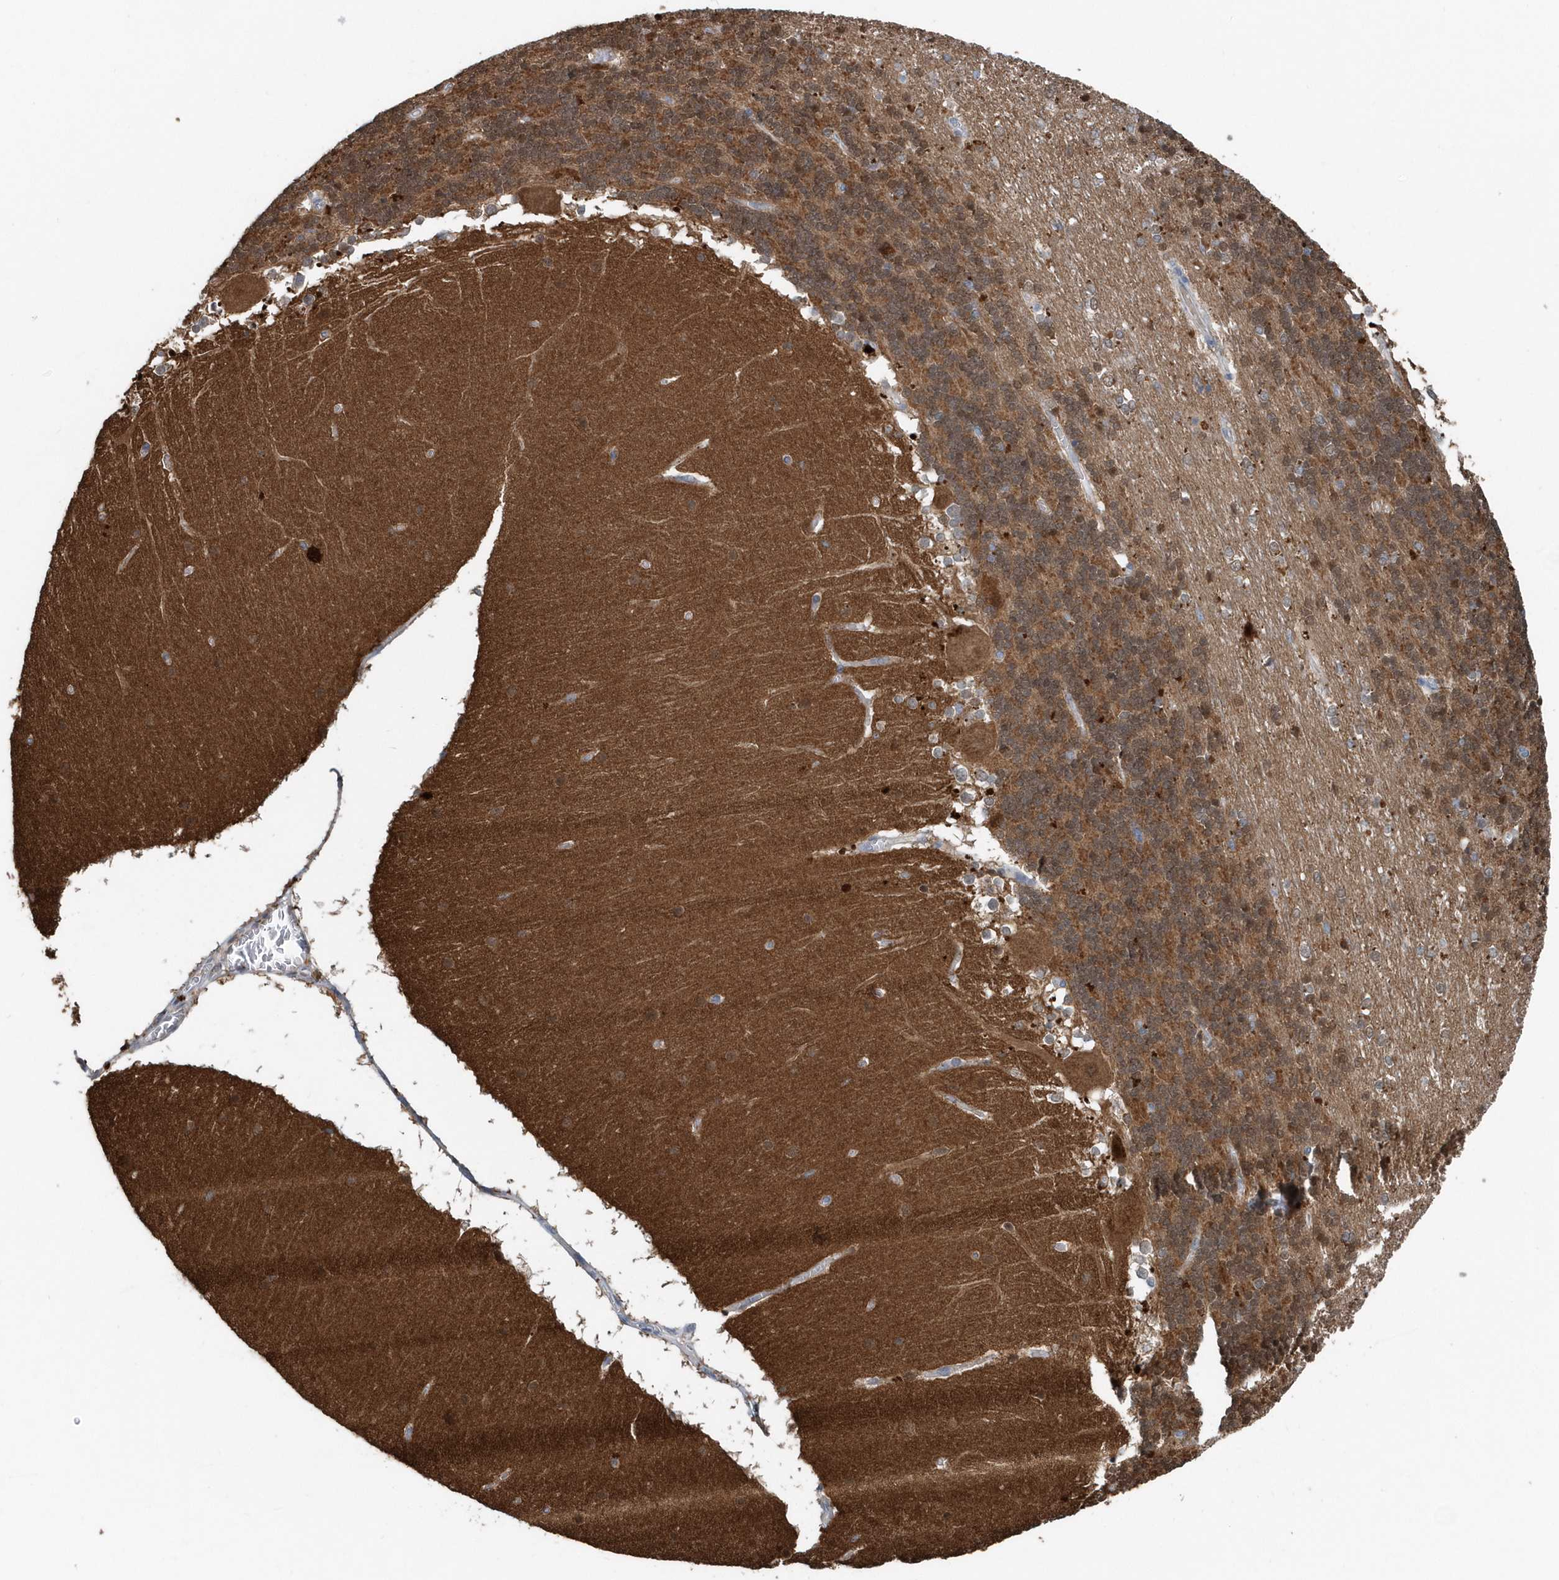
{"staining": {"intensity": "moderate", "quantity": ">75%", "location": "cytoplasmic/membranous"}, "tissue": "cerebellum", "cell_type": "Cells in granular layer", "image_type": "normal", "snomed": [{"axis": "morphology", "description": "Normal tissue, NOS"}, {"axis": "topography", "description": "Cerebellum"}], "caption": "Immunohistochemistry (IHC) of unremarkable cerebellum shows medium levels of moderate cytoplasmic/membranous positivity in approximately >75% of cells in granular layer.", "gene": "PFN2", "patient": {"sex": "female", "age": 19}}